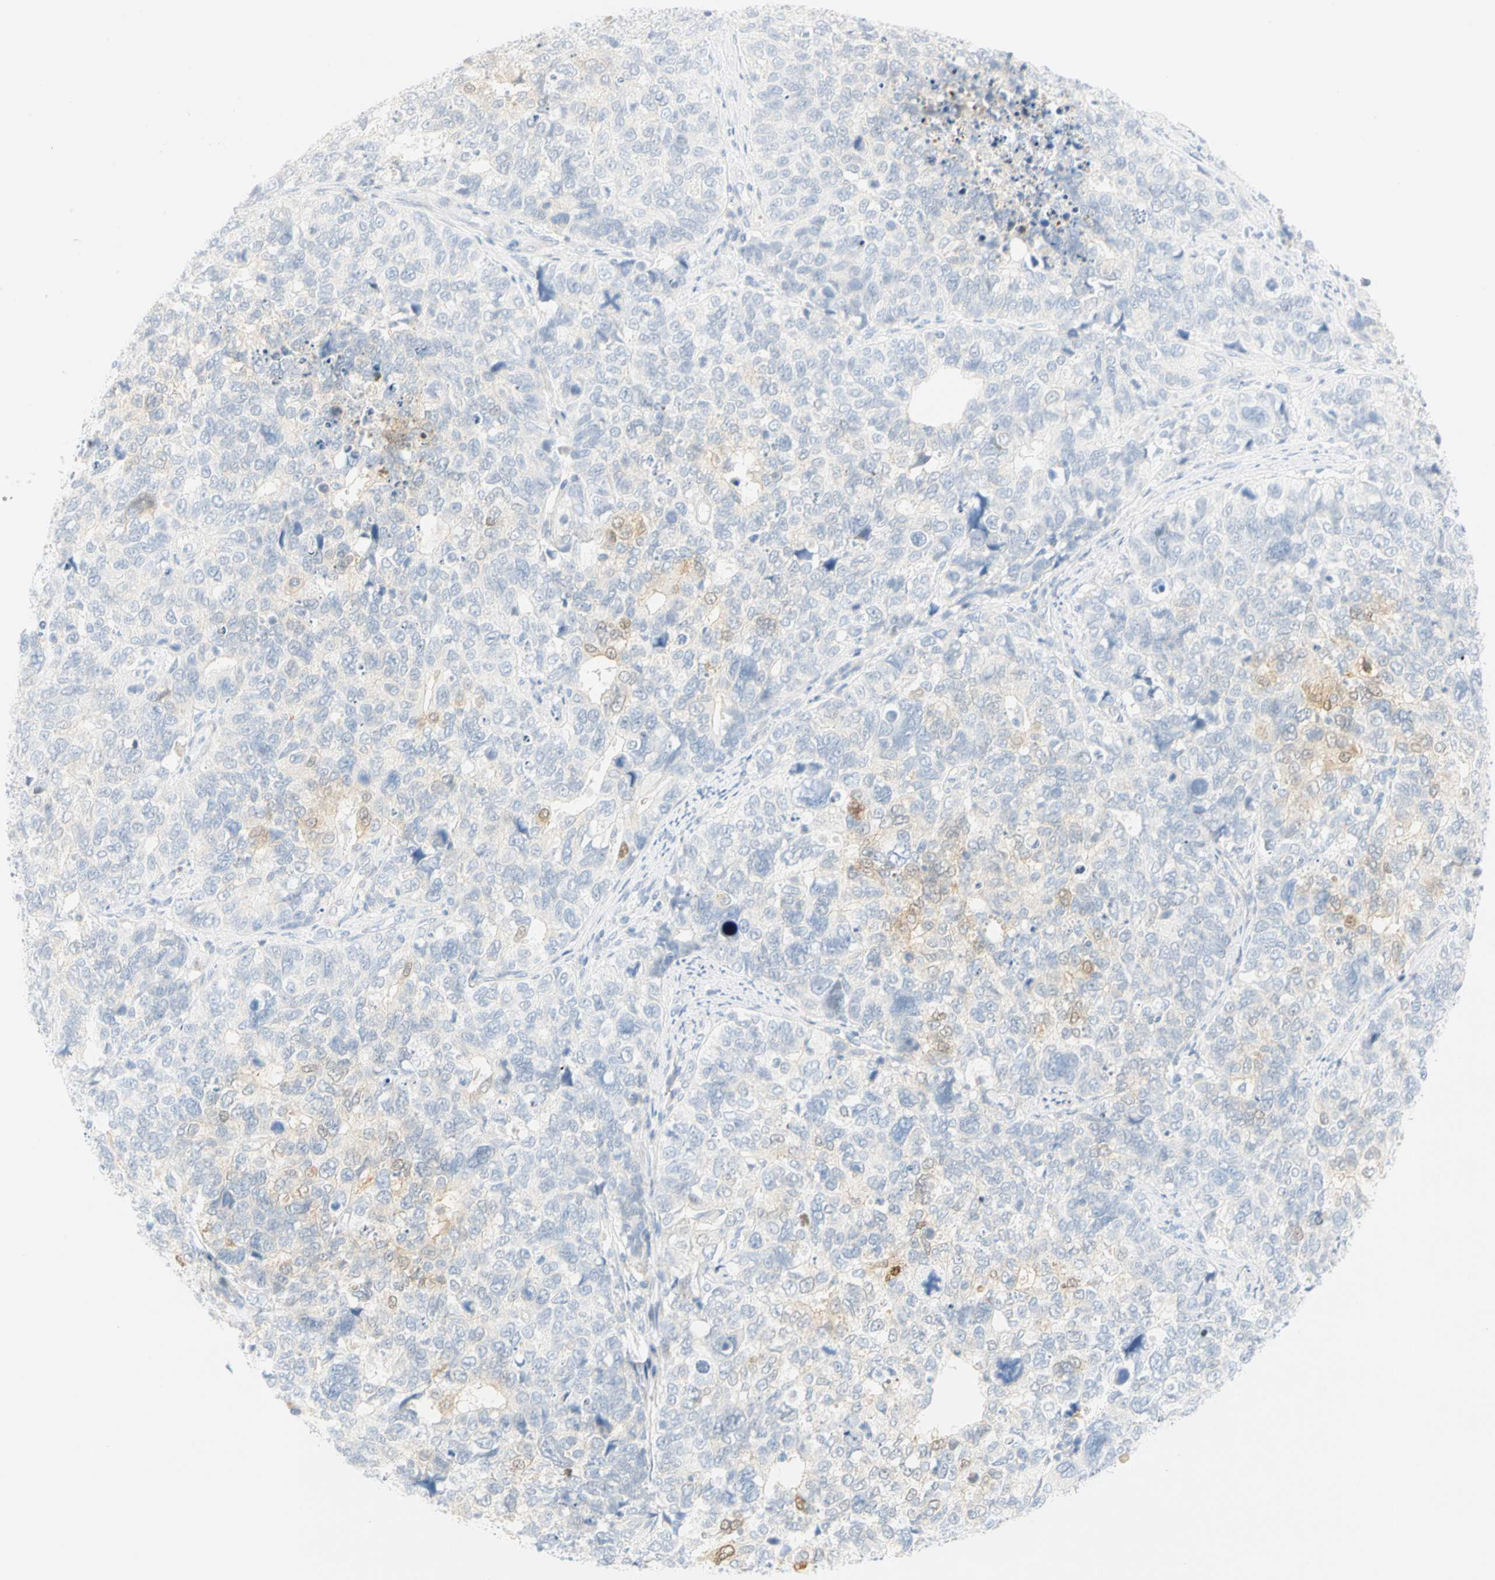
{"staining": {"intensity": "negative", "quantity": "none", "location": "none"}, "tissue": "cervical cancer", "cell_type": "Tumor cells", "image_type": "cancer", "snomed": [{"axis": "morphology", "description": "Squamous cell carcinoma, NOS"}, {"axis": "topography", "description": "Cervix"}], "caption": "Immunohistochemistry (IHC) photomicrograph of cervical cancer stained for a protein (brown), which displays no positivity in tumor cells.", "gene": "SELENBP1", "patient": {"sex": "female", "age": 63}}